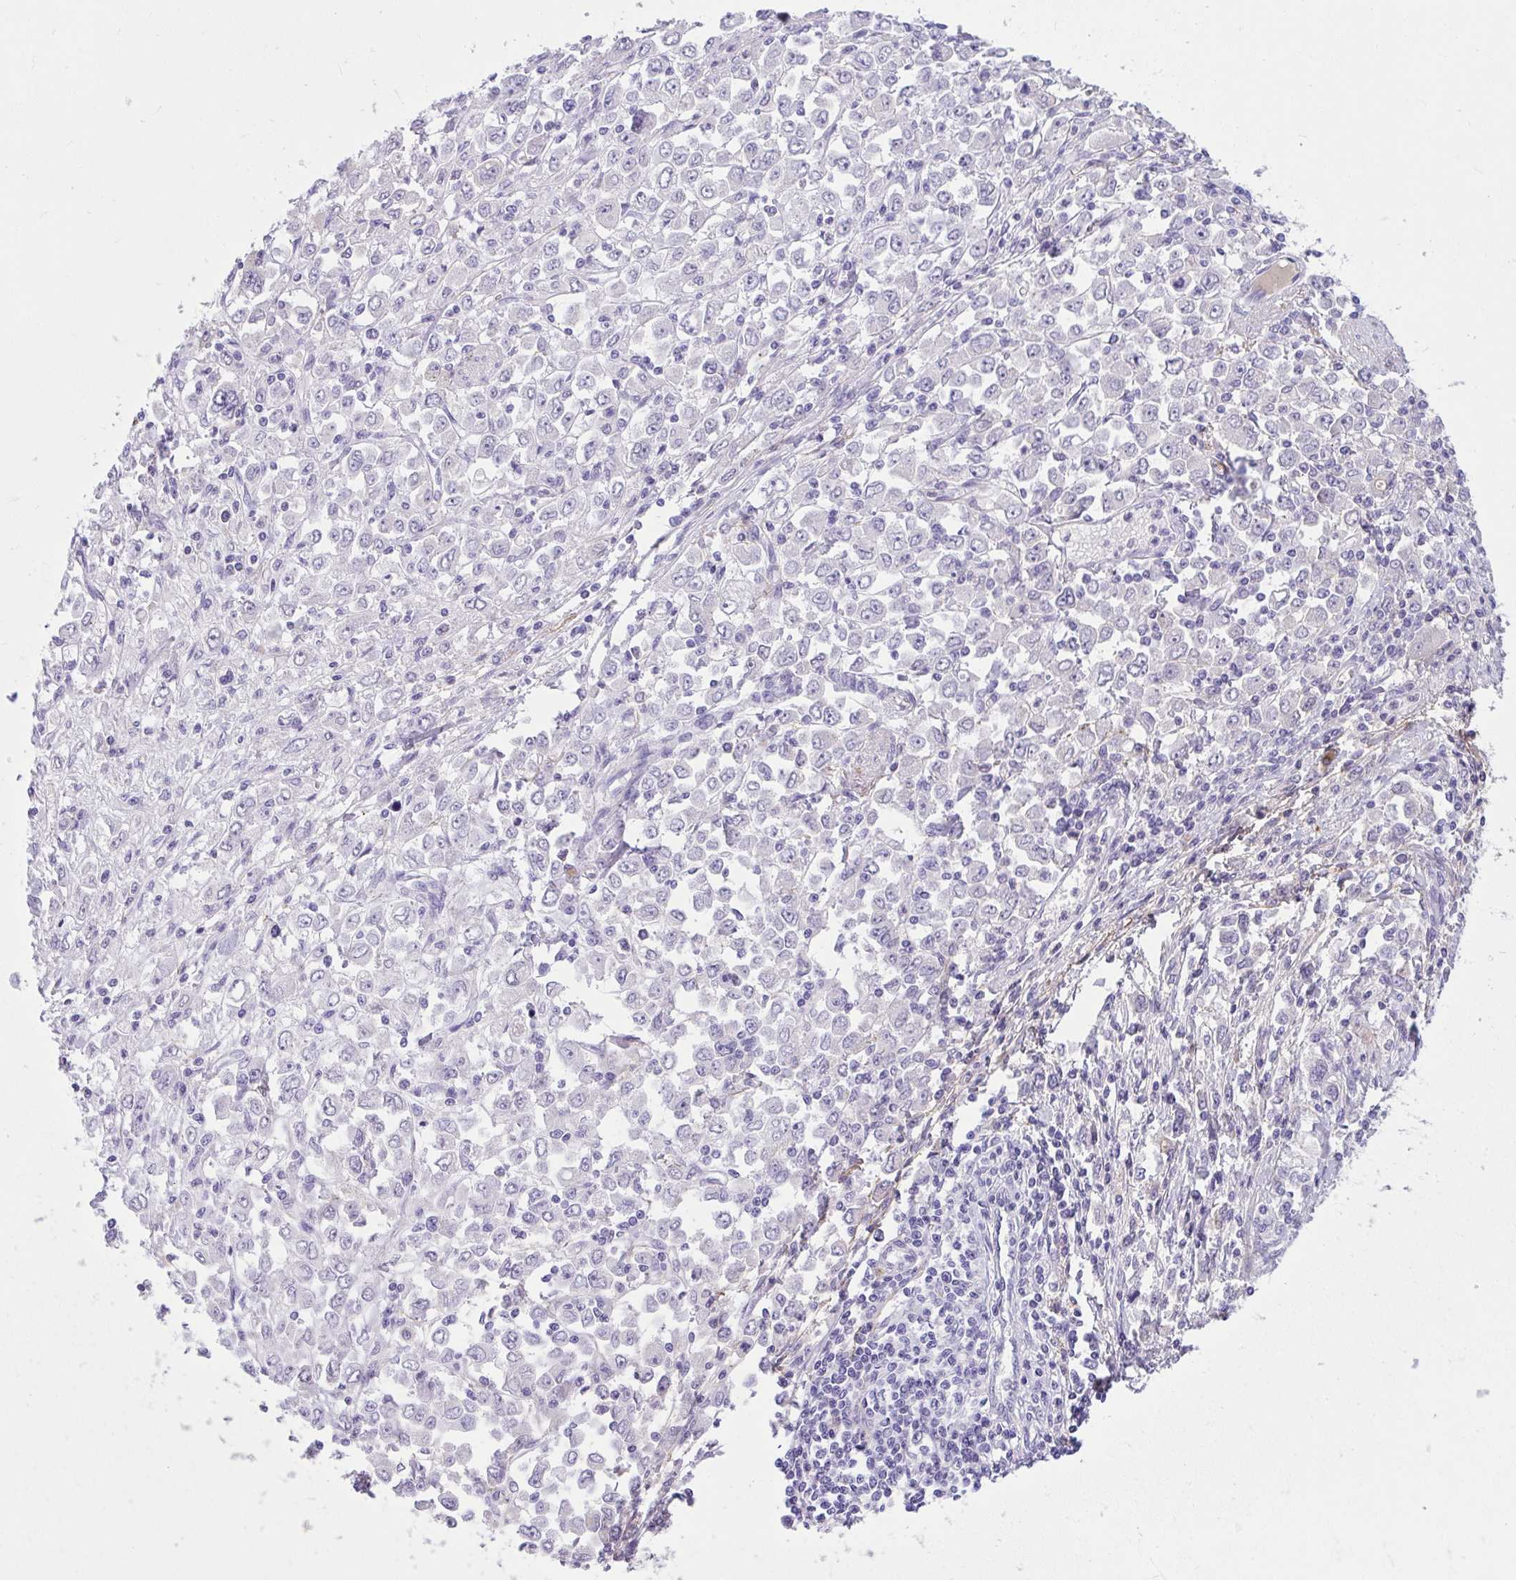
{"staining": {"intensity": "negative", "quantity": "none", "location": "none"}, "tissue": "stomach cancer", "cell_type": "Tumor cells", "image_type": "cancer", "snomed": [{"axis": "morphology", "description": "Adenocarcinoma, NOS"}, {"axis": "topography", "description": "Stomach, upper"}], "caption": "High power microscopy photomicrograph of an immunohistochemistry histopathology image of stomach adenocarcinoma, revealing no significant expression in tumor cells.", "gene": "PIGZ", "patient": {"sex": "male", "age": 70}}